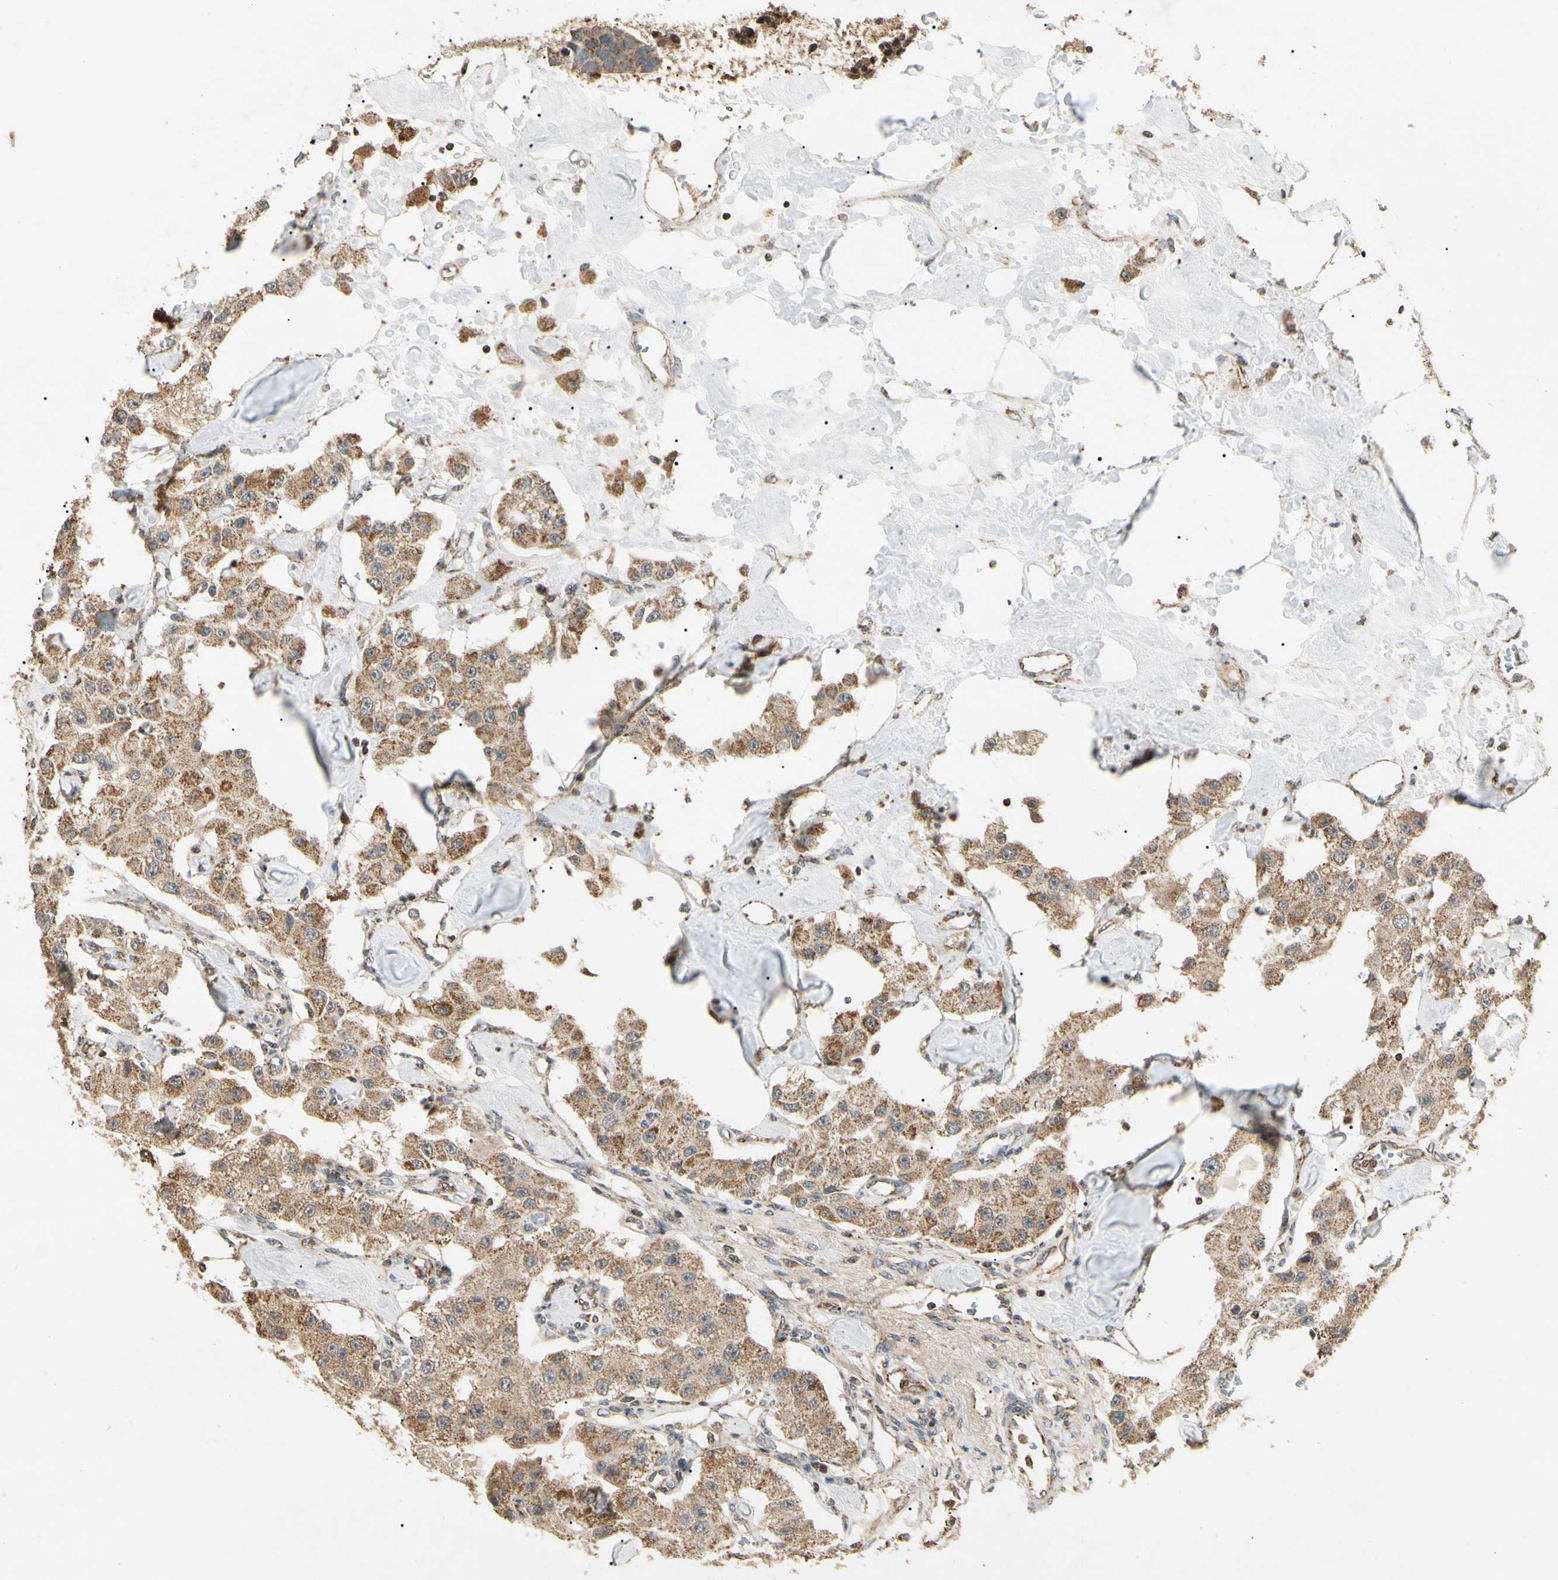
{"staining": {"intensity": "moderate", "quantity": ">75%", "location": "cytoplasmic/membranous"}, "tissue": "carcinoid", "cell_type": "Tumor cells", "image_type": "cancer", "snomed": [{"axis": "morphology", "description": "Carcinoid, malignant, NOS"}, {"axis": "topography", "description": "Pancreas"}], "caption": "The immunohistochemical stain shows moderate cytoplasmic/membranous positivity in tumor cells of carcinoid tissue. (brown staining indicates protein expression, while blue staining denotes nuclei).", "gene": "PRDX5", "patient": {"sex": "male", "age": 41}}